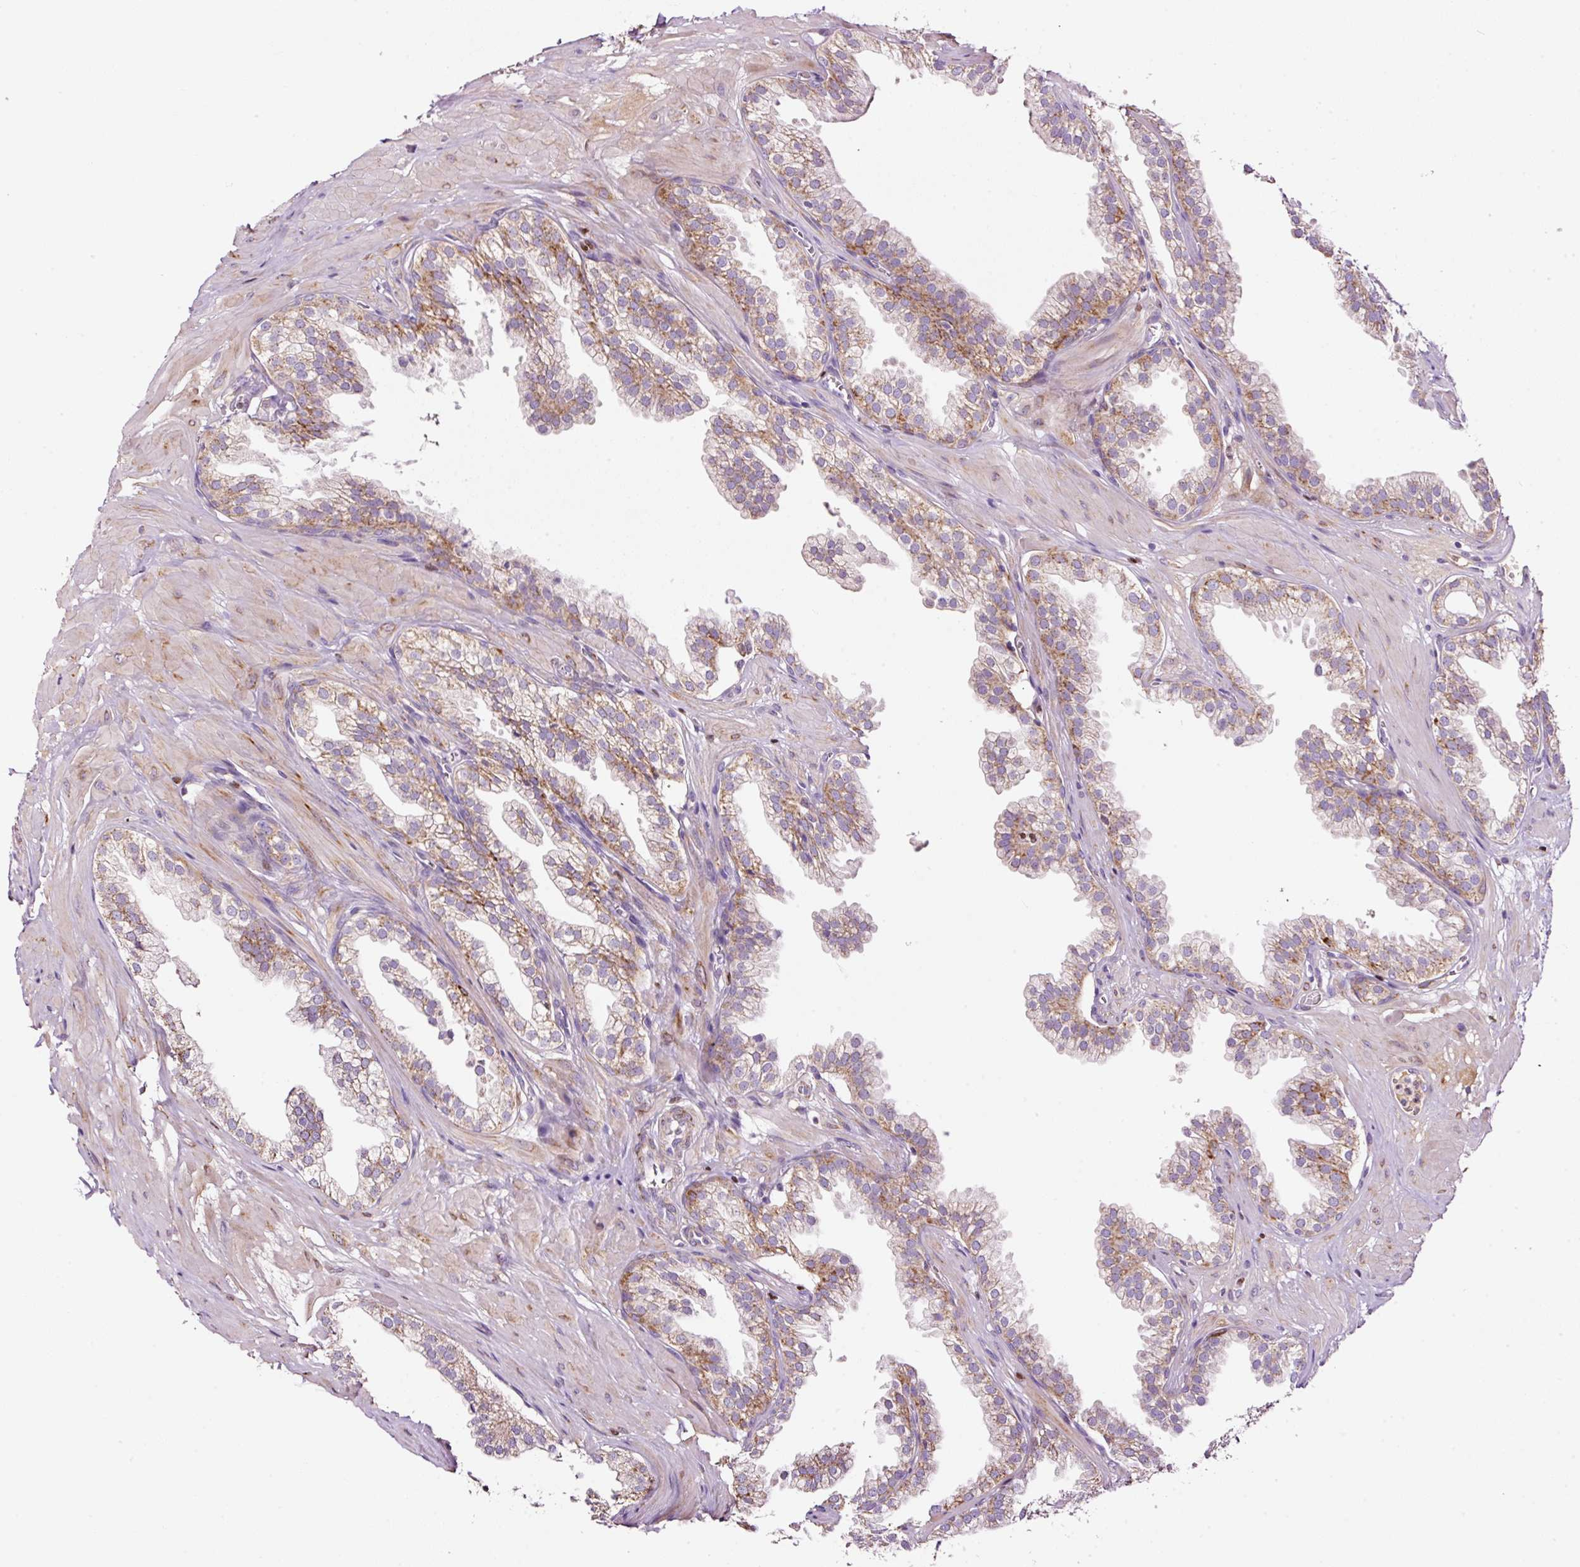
{"staining": {"intensity": "moderate", "quantity": ">75%", "location": "cytoplasmic/membranous"}, "tissue": "prostate", "cell_type": "Glandular cells", "image_type": "normal", "snomed": [{"axis": "morphology", "description": "Normal tissue, NOS"}, {"axis": "topography", "description": "Prostate"}, {"axis": "topography", "description": "Peripheral nerve tissue"}], "caption": "A brown stain highlights moderate cytoplasmic/membranous expression of a protein in glandular cells of unremarkable human prostate. (IHC, brightfield microscopy, high magnification).", "gene": "TMEM8B", "patient": {"sex": "male", "age": 55}}